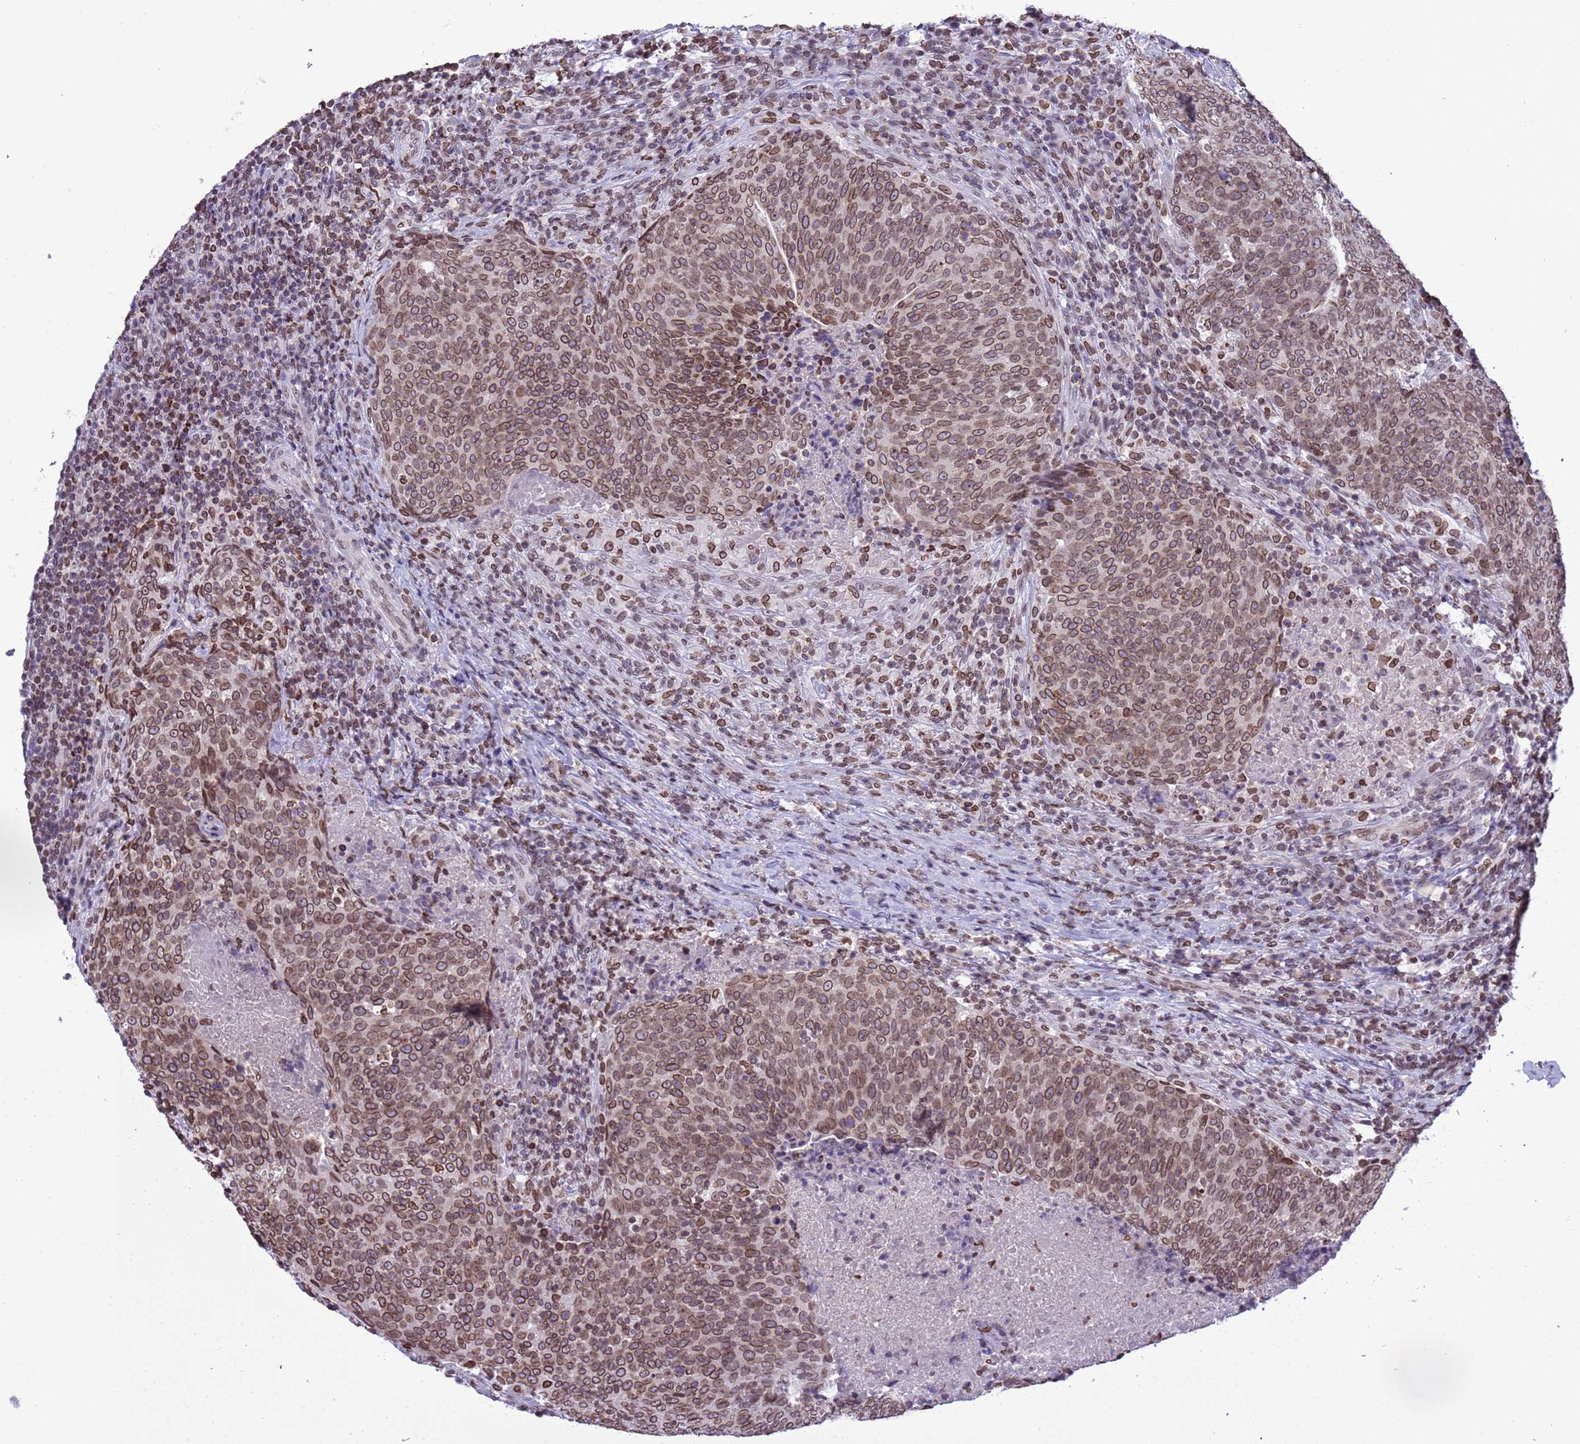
{"staining": {"intensity": "moderate", "quantity": ">75%", "location": "cytoplasmic/membranous,nuclear"}, "tissue": "head and neck cancer", "cell_type": "Tumor cells", "image_type": "cancer", "snomed": [{"axis": "morphology", "description": "Squamous cell carcinoma, NOS"}, {"axis": "morphology", "description": "Squamous cell carcinoma, metastatic, NOS"}, {"axis": "topography", "description": "Lymph node"}, {"axis": "topography", "description": "Head-Neck"}], "caption": "Moderate cytoplasmic/membranous and nuclear positivity is appreciated in about >75% of tumor cells in head and neck metastatic squamous cell carcinoma.", "gene": "DHX37", "patient": {"sex": "male", "age": 62}}